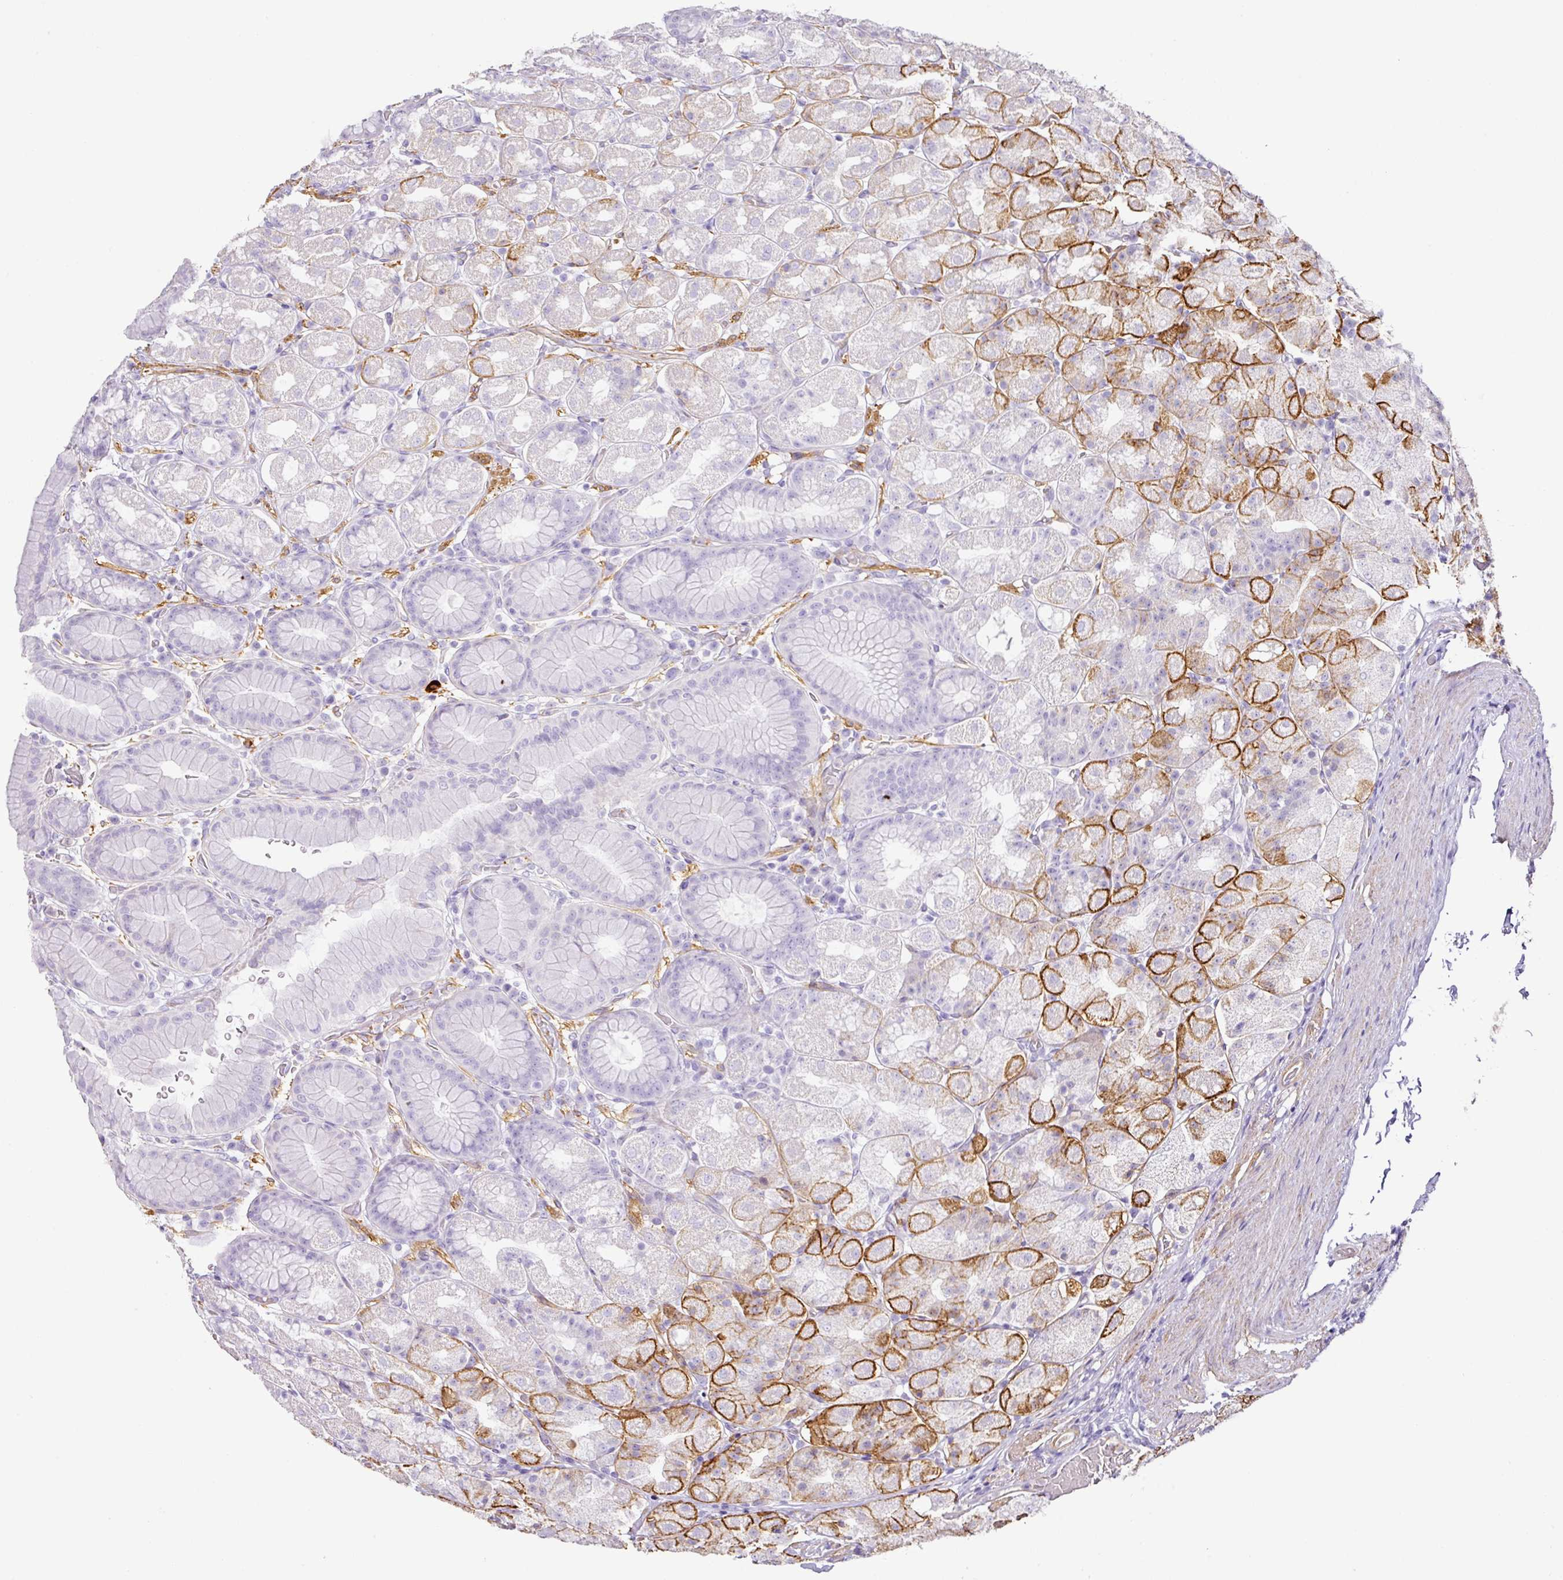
{"staining": {"intensity": "strong", "quantity": "<25%", "location": "cytoplasmic/membranous"}, "tissue": "stomach", "cell_type": "Glandular cells", "image_type": "normal", "snomed": [{"axis": "morphology", "description": "Normal tissue, NOS"}, {"axis": "topography", "description": "Stomach, upper"}, {"axis": "topography", "description": "Stomach"}], "caption": "Stomach stained with DAB (3,3'-diaminobenzidine) IHC shows medium levels of strong cytoplasmic/membranous staining in about <25% of glandular cells.", "gene": "TARM1", "patient": {"sex": "male", "age": 68}}